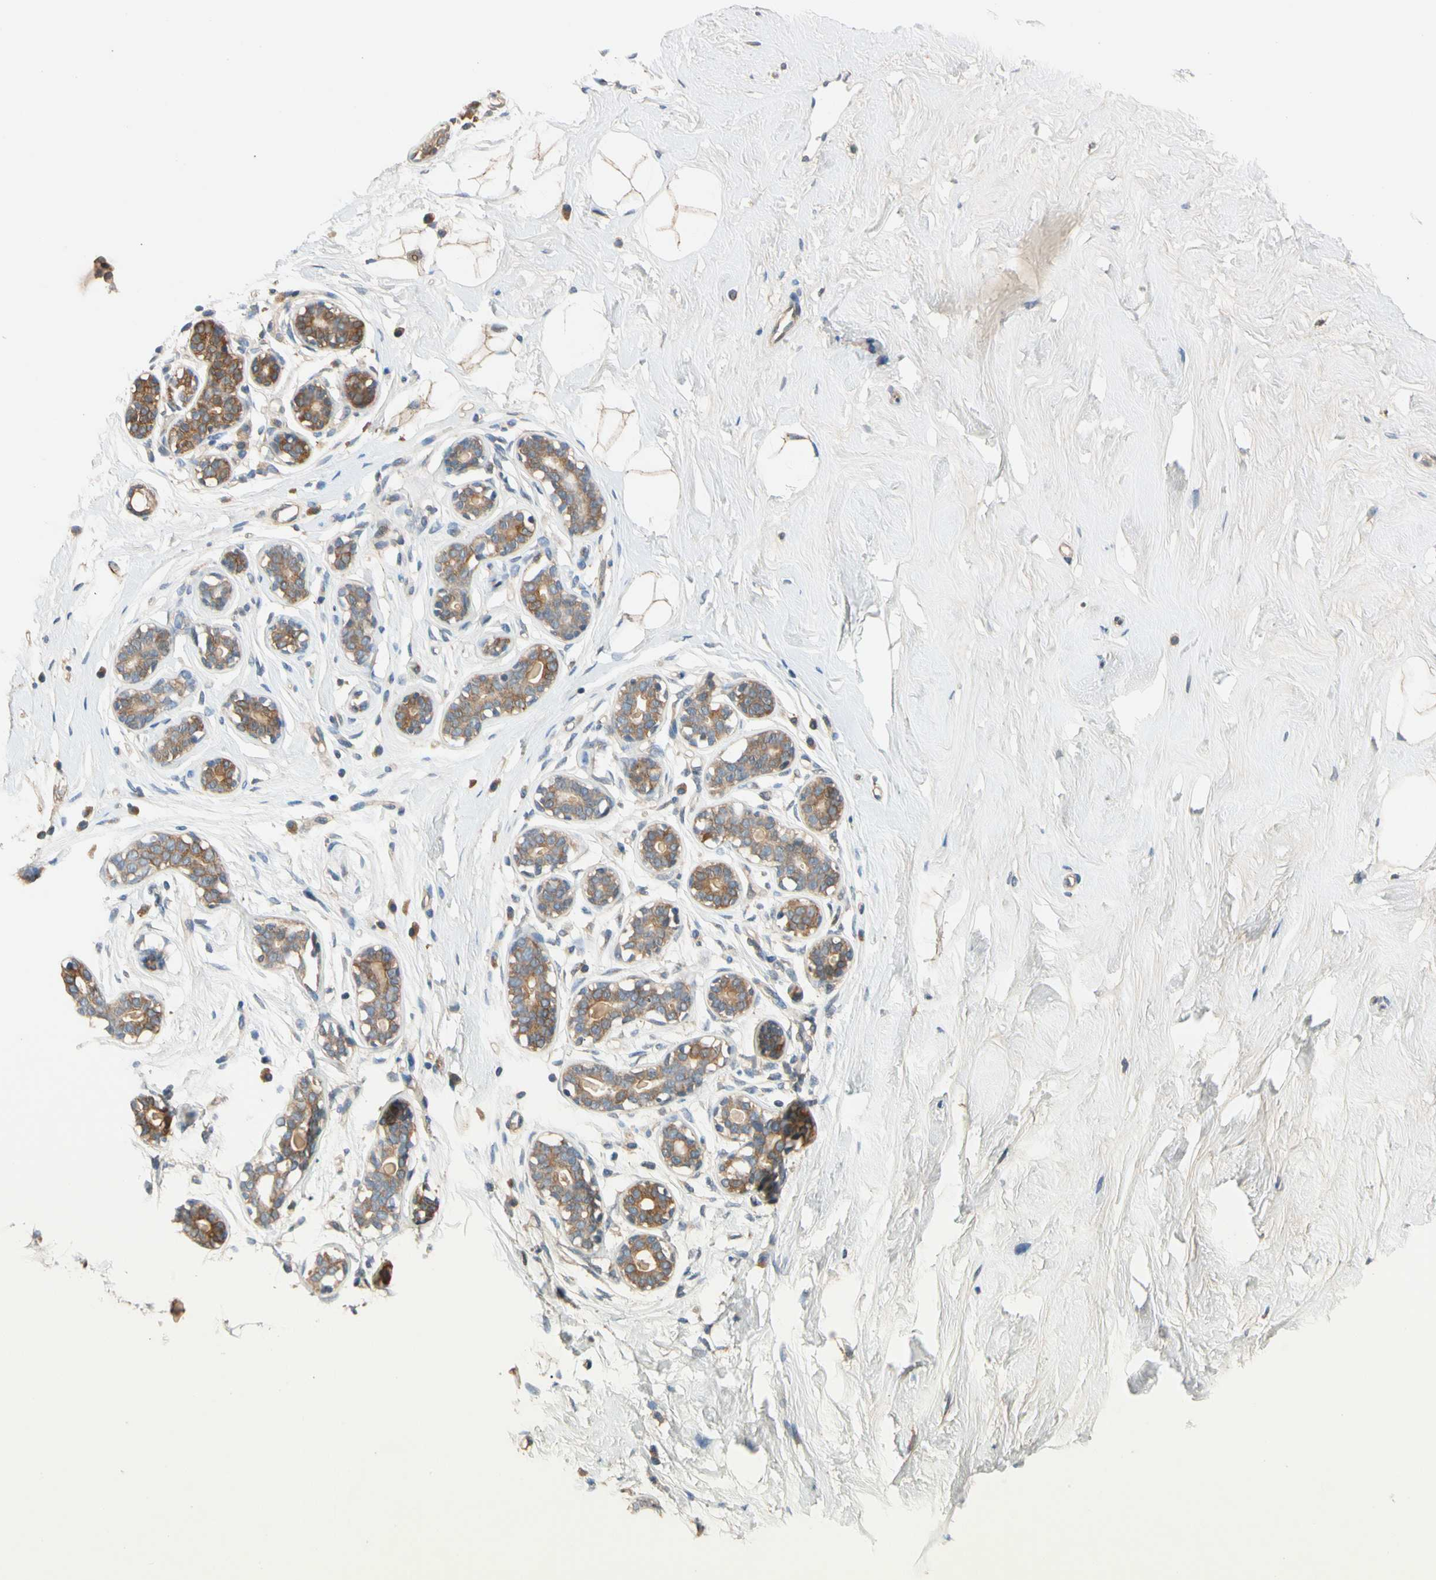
{"staining": {"intensity": "weak", "quantity": ">75%", "location": "cytoplasmic/membranous"}, "tissue": "breast", "cell_type": "Adipocytes", "image_type": "normal", "snomed": [{"axis": "morphology", "description": "Normal tissue, NOS"}, {"axis": "topography", "description": "Breast"}], "caption": "The histopathology image demonstrates staining of benign breast, revealing weak cytoplasmic/membranous protein staining (brown color) within adipocytes.", "gene": "USP12", "patient": {"sex": "female", "age": 23}}